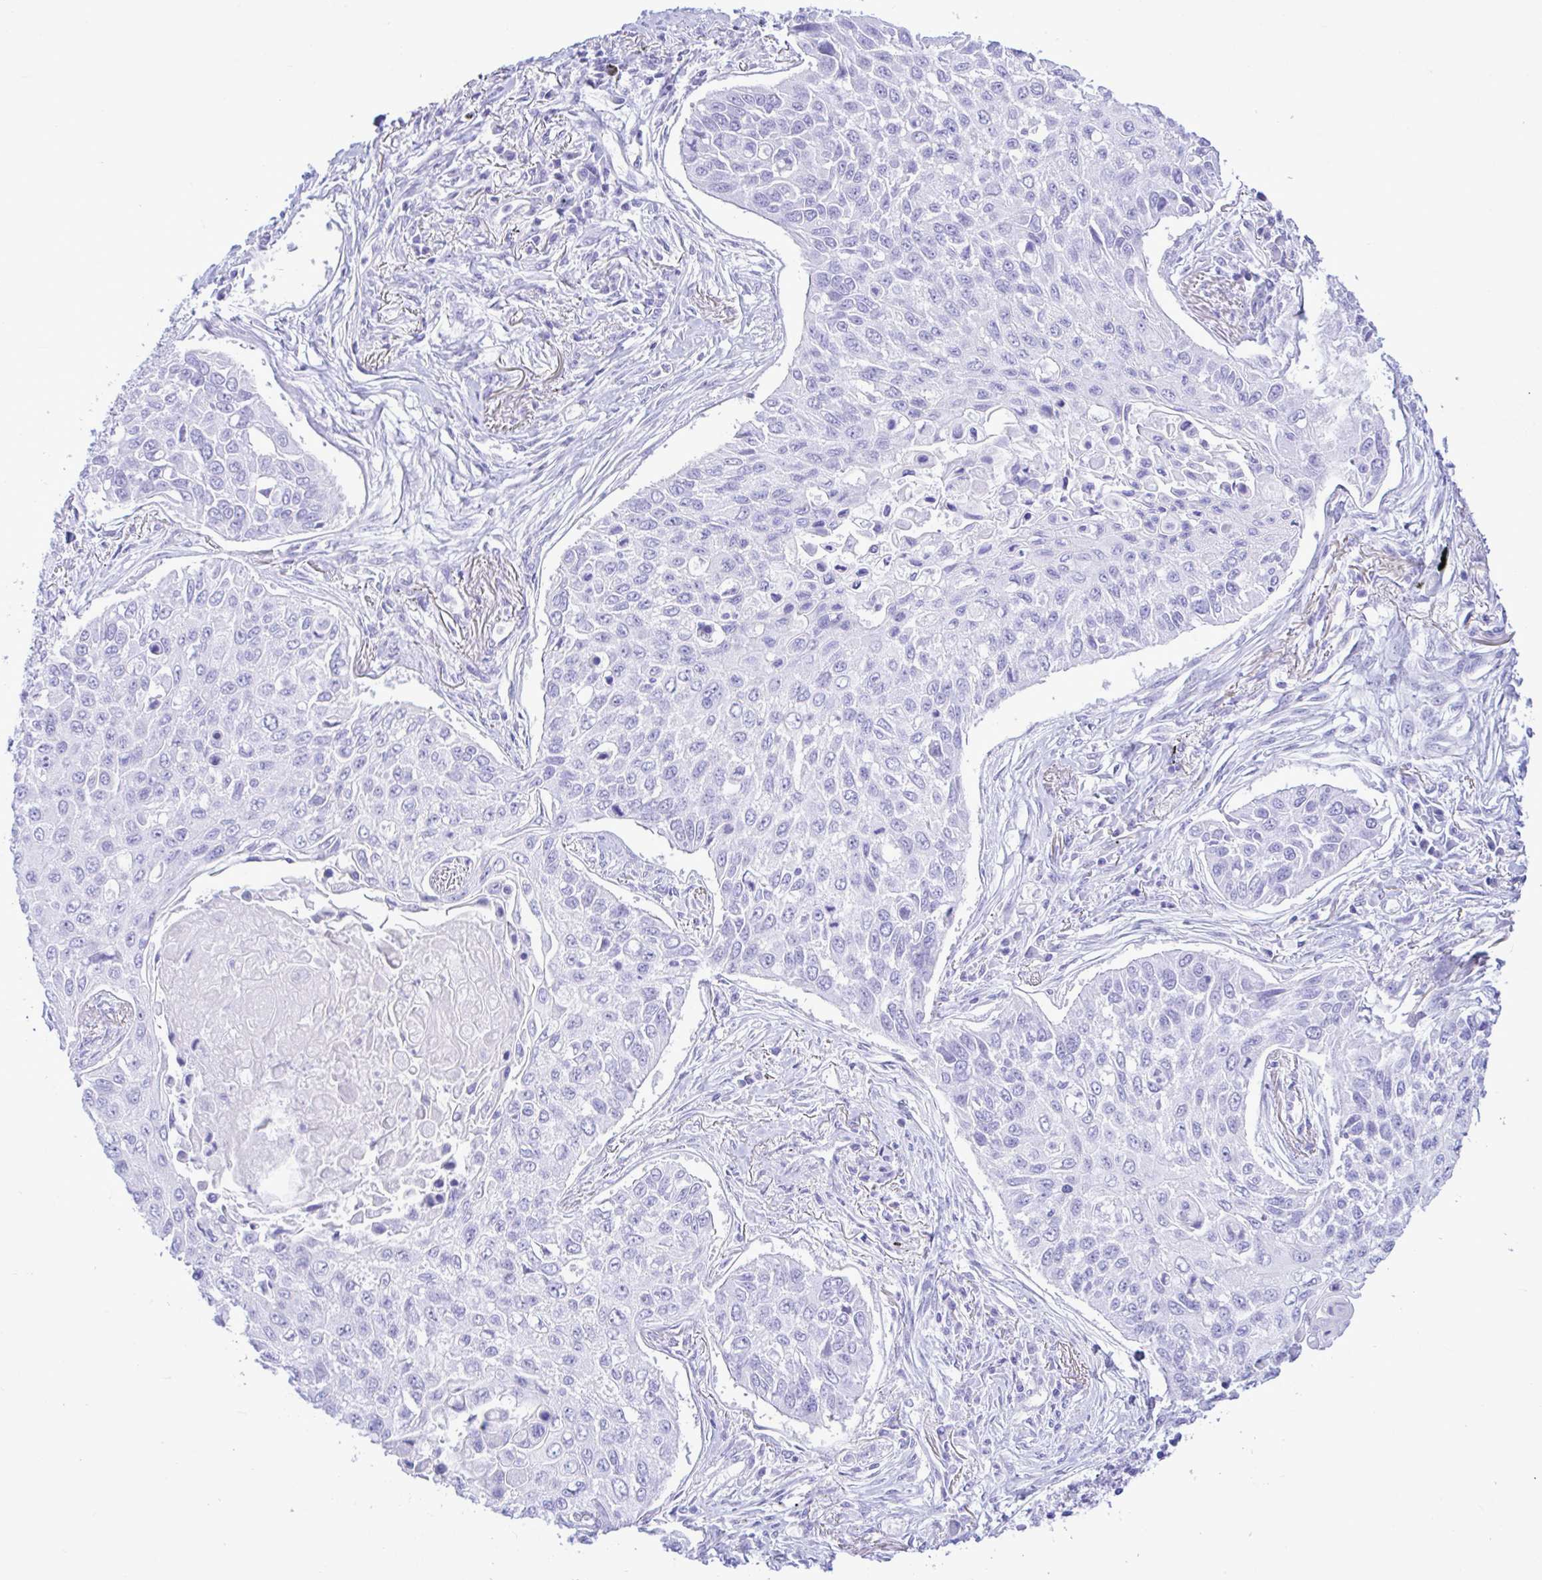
{"staining": {"intensity": "negative", "quantity": "none", "location": "none"}, "tissue": "lung cancer", "cell_type": "Tumor cells", "image_type": "cancer", "snomed": [{"axis": "morphology", "description": "Squamous cell carcinoma, NOS"}, {"axis": "topography", "description": "Lung"}], "caption": "Immunohistochemistry (IHC) of human squamous cell carcinoma (lung) reveals no expression in tumor cells. (Stains: DAB immunohistochemistry (IHC) with hematoxylin counter stain, Microscopy: brightfield microscopy at high magnification).", "gene": "SELENOV", "patient": {"sex": "male", "age": 75}}